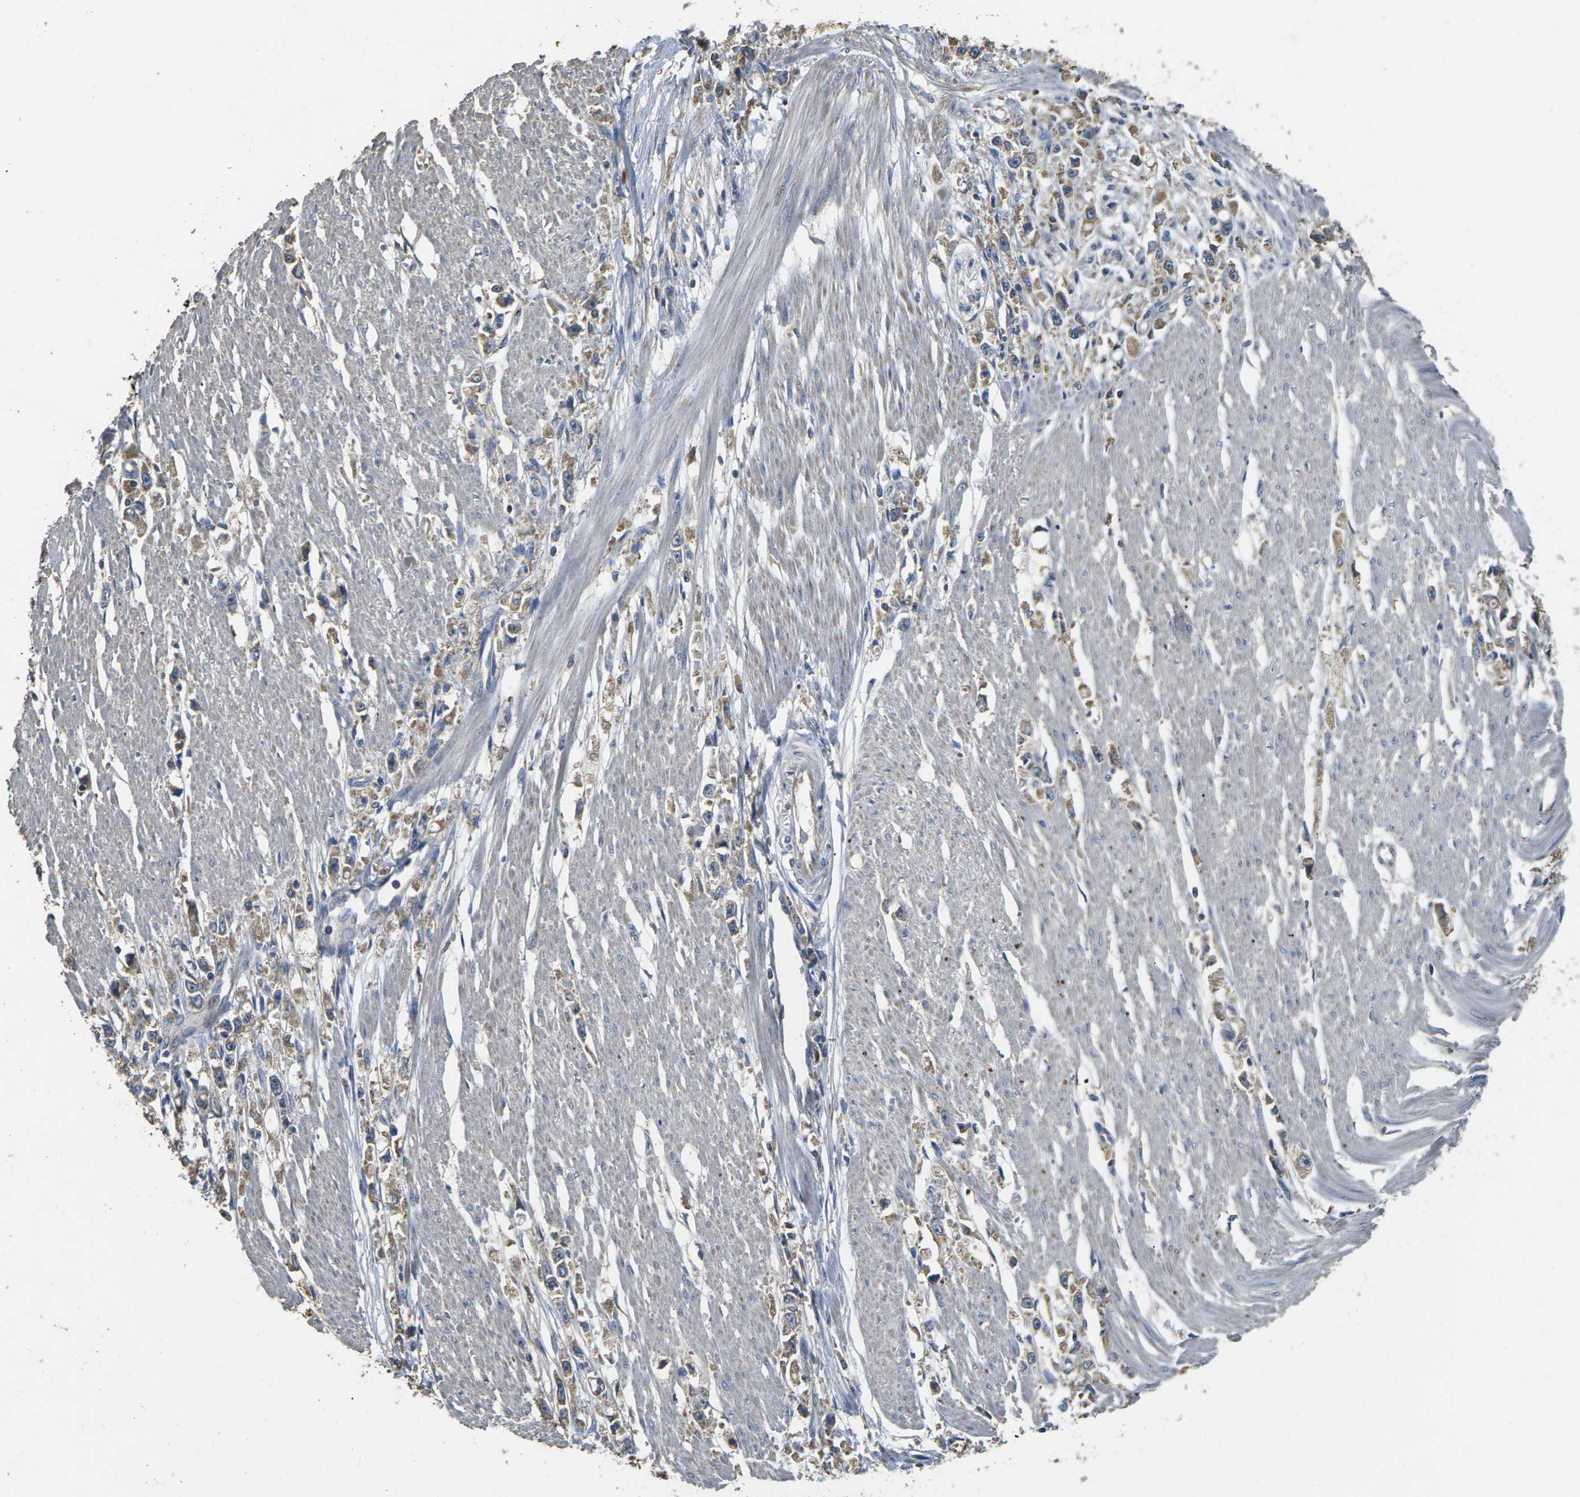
{"staining": {"intensity": "weak", "quantity": "25%-75%", "location": "cytoplasmic/membranous"}, "tissue": "stomach cancer", "cell_type": "Tumor cells", "image_type": "cancer", "snomed": [{"axis": "morphology", "description": "Adenocarcinoma, NOS"}, {"axis": "topography", "description": "Stomach"}], "caption": "Protein staining of stomach adenocarcinoma tissue reveals weak cytoplasmic/membranous expression in about 25%-75% of tumor cells. The protein is shown in brown color, while the nuclei are stained blue.", "gene": "B4GAT1", "patient": {"sex": "female", "age": 59}}